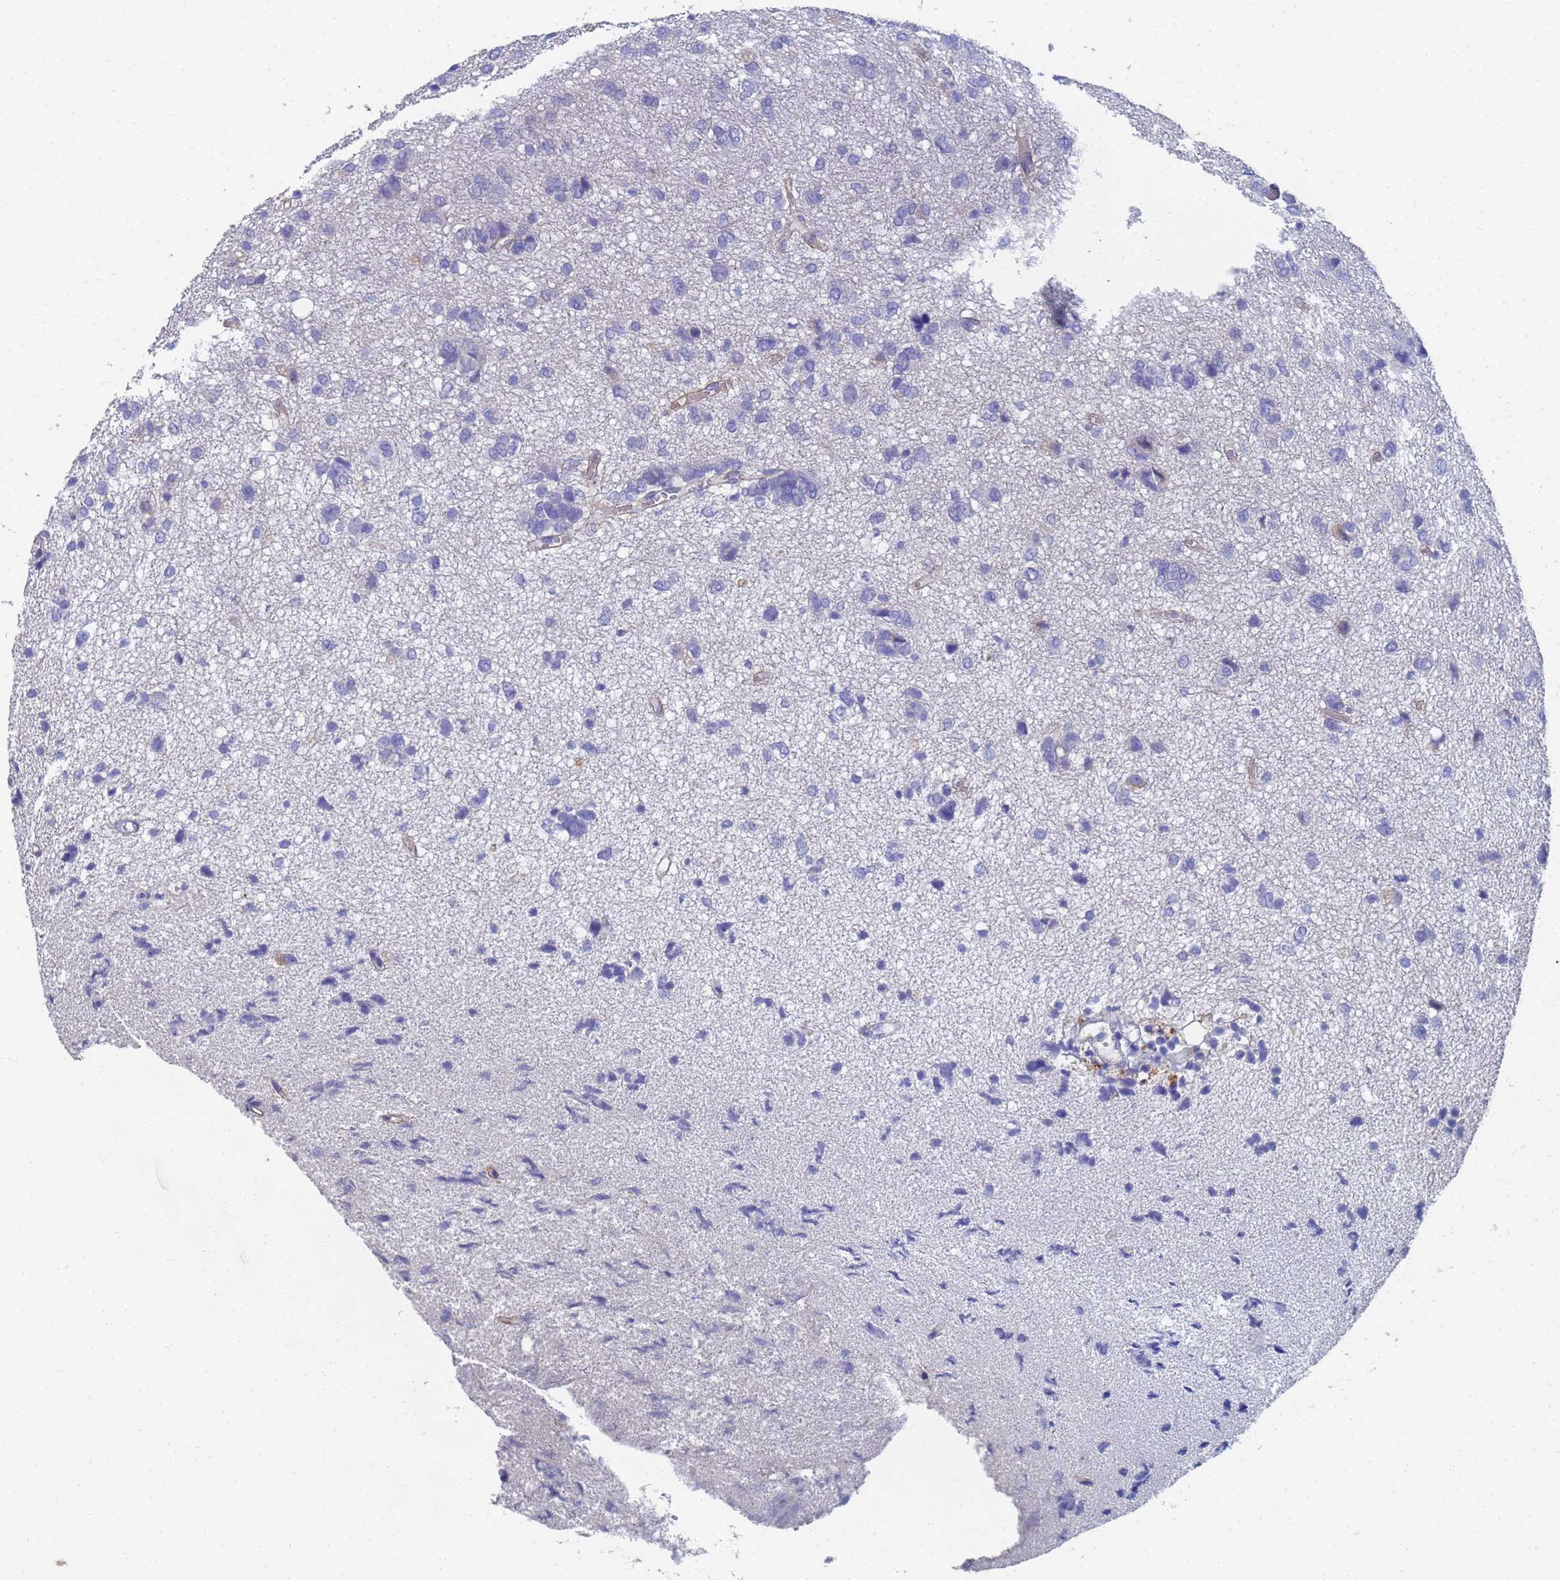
{"staining": {"intensity": "negative", "quantity": "none", "location": "none"}, "tissue": "glioma", "cell_type": "Tumor cells", "image_type": "cancer", "snomed": [{"axis": "morphology", "description": "Glioma, malignant, High grade"}, {"axis": "topography", "description": "Brain"}], "caption": "Tumor cells show no significant positivity in malignant glioma (high-grade).", "gene": "LBX2", "patient": {"sex": "female", "age": 59}}